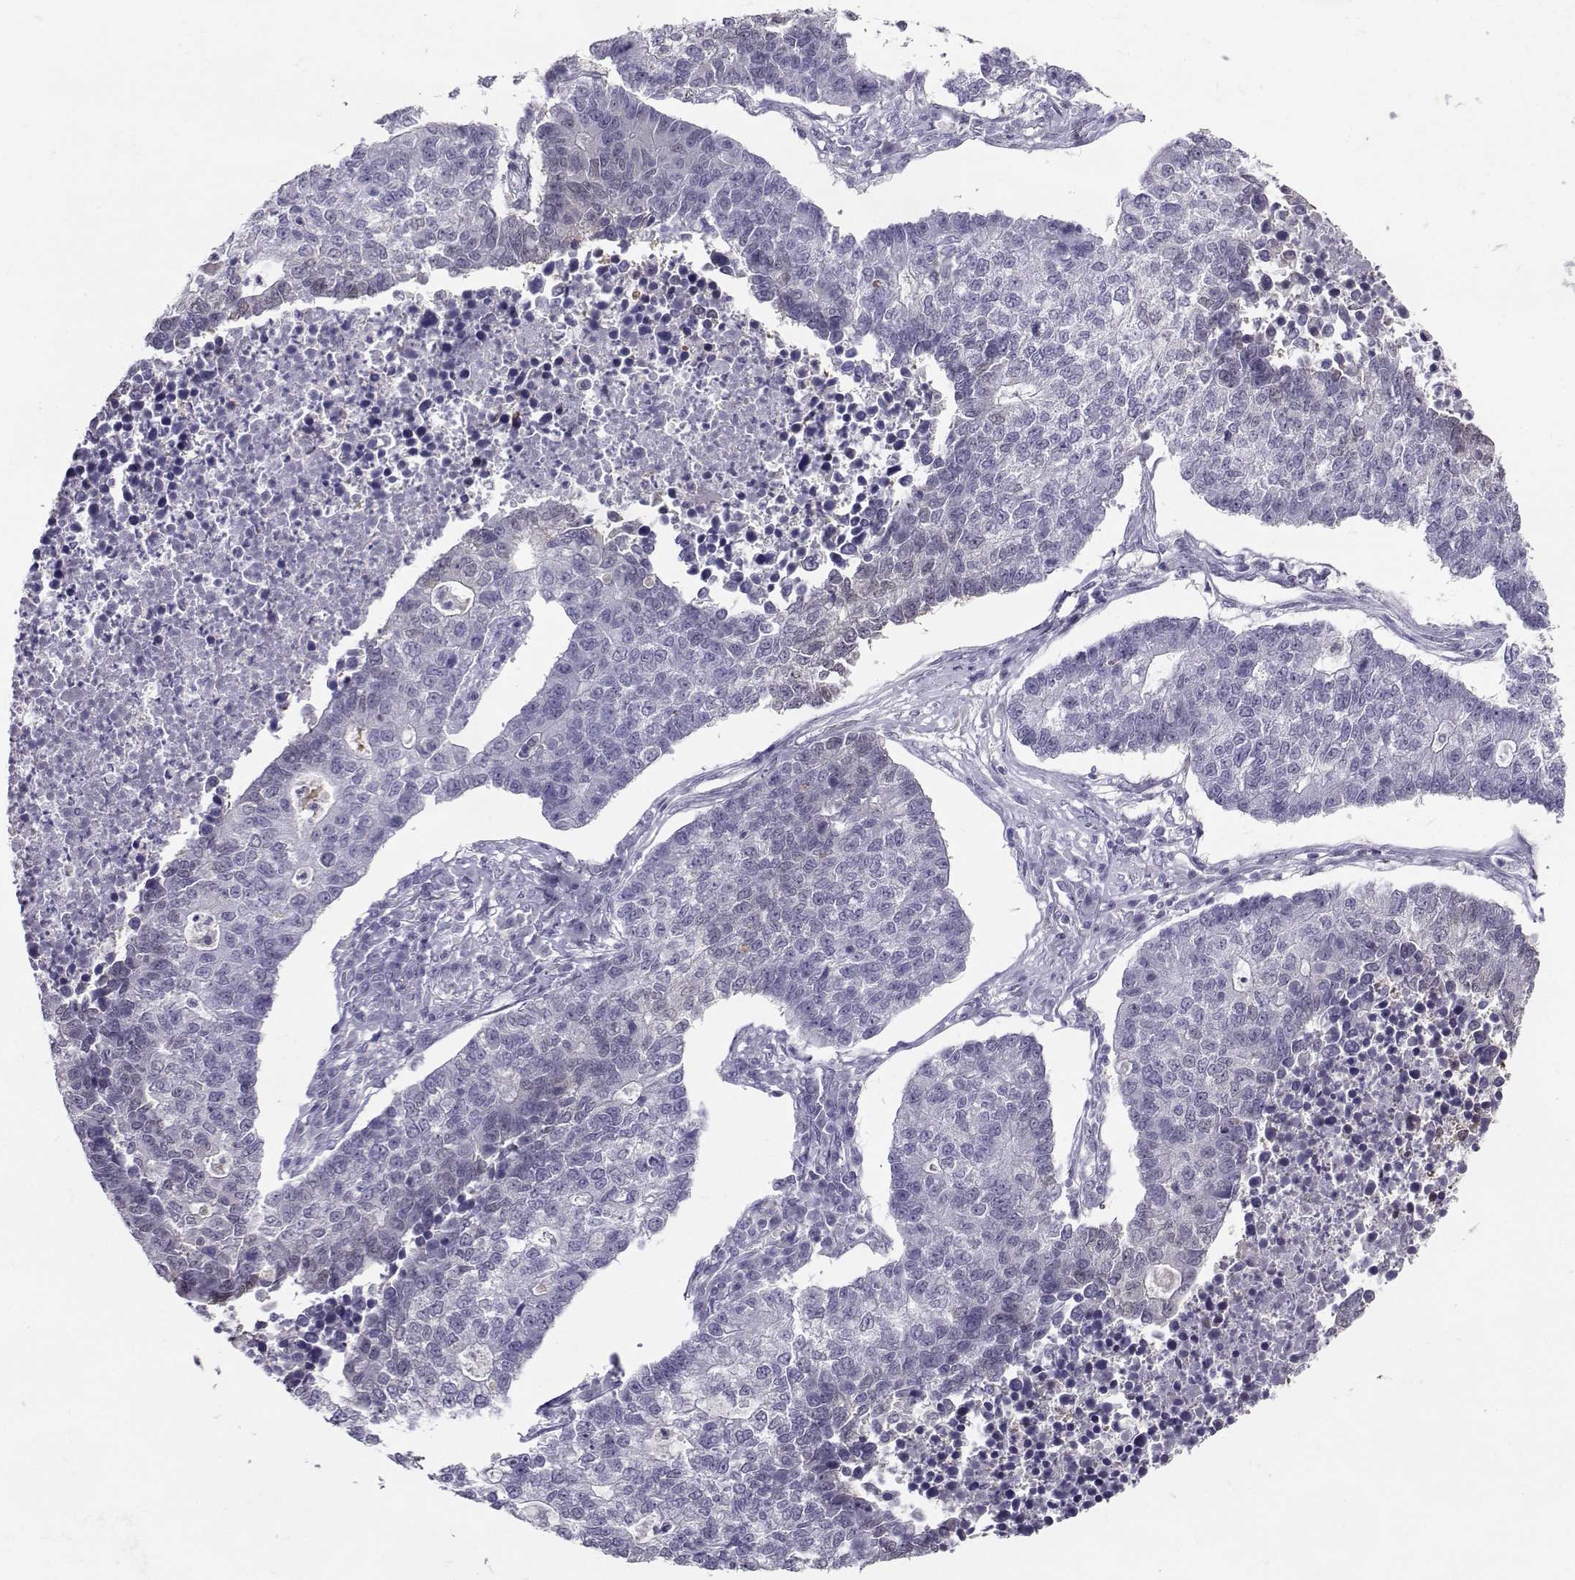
{"staining": {"intensity": "moderate", "quantity": "<25%", "location": "nuclear"}, "tissue": "lung cancer", "cell_type": "Tumor cells", "image_type": "cancer", "snomed": [{"axis": "morphology", "description": "Adenocarcinoma, NOS"}, {"axis": "topography", "description": "Lung"}], "caption": "This image reveals lung cancer (adenocarcinoma) stained with IHC to label a protein in brown. The nuclear of tumor cells show moderate positivity for the protein. Nuclei are counter-stained blue.", "gene": "PGK1", "patient": {"sex": "male", "age": 57}}